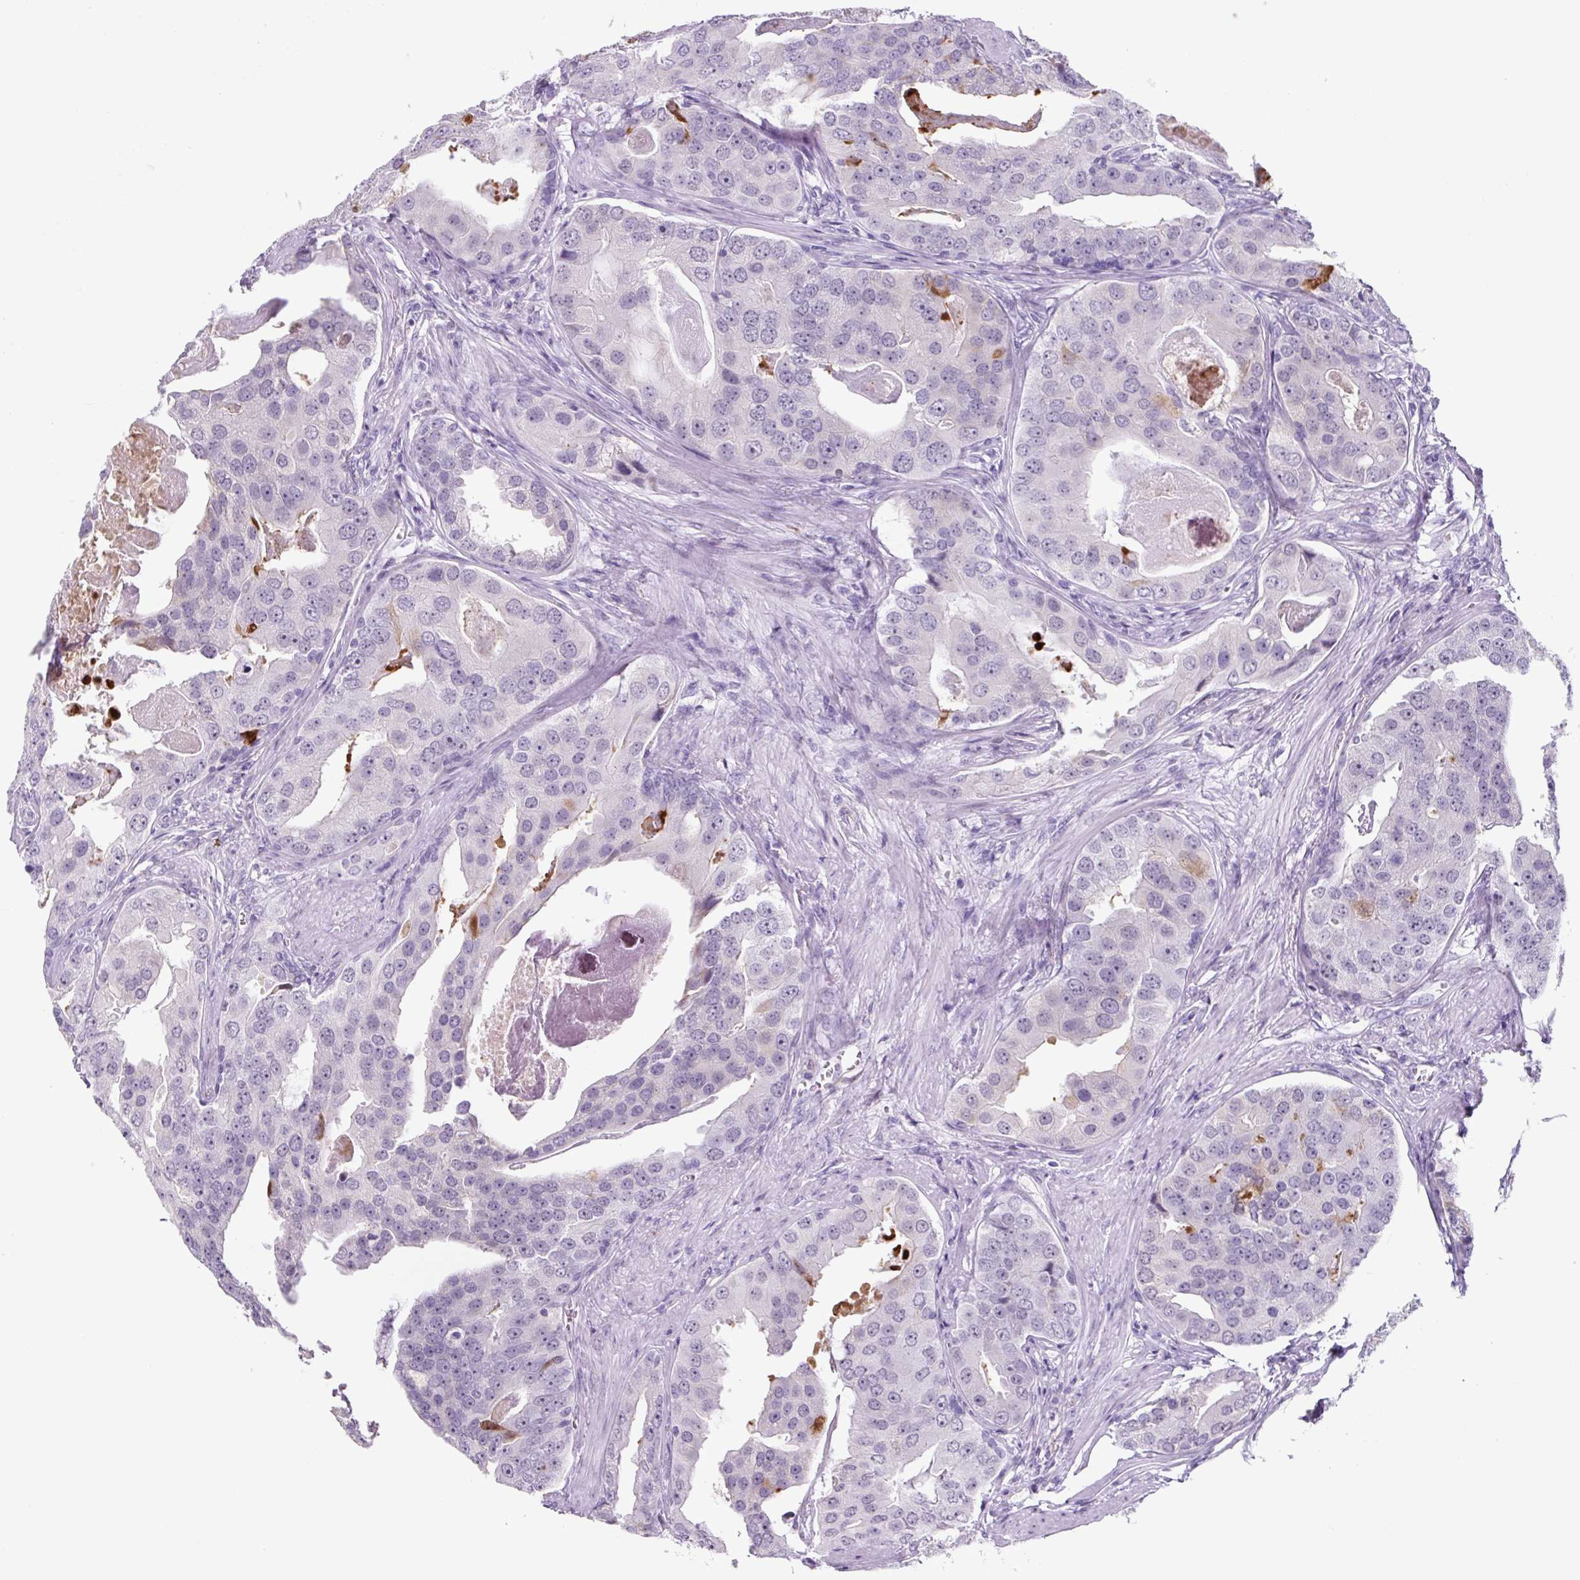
{"staining": {"intensity": "moderate", "quantity": "<25%", "location": "cytoplasmic/membranous"}, "tissue": "prostate cancer", "cell_type": "Tumor cells", "image_type": "cancer", "snomed": [{"axis": "morphology", "description": "Adenocarcinoma, High grade"}, {"axis": "topography", "description": "Prostate"}], "caption": "Immunohistochemistry (IHC) of adenocarcinoma (high-grade) (prostate) shows low levels of moderate cytoplasmic/membranous staining in approximately <25% of tumor cells.", "gene": "TNFRSF8", "patient": {"sex": "male", "age": 71}}